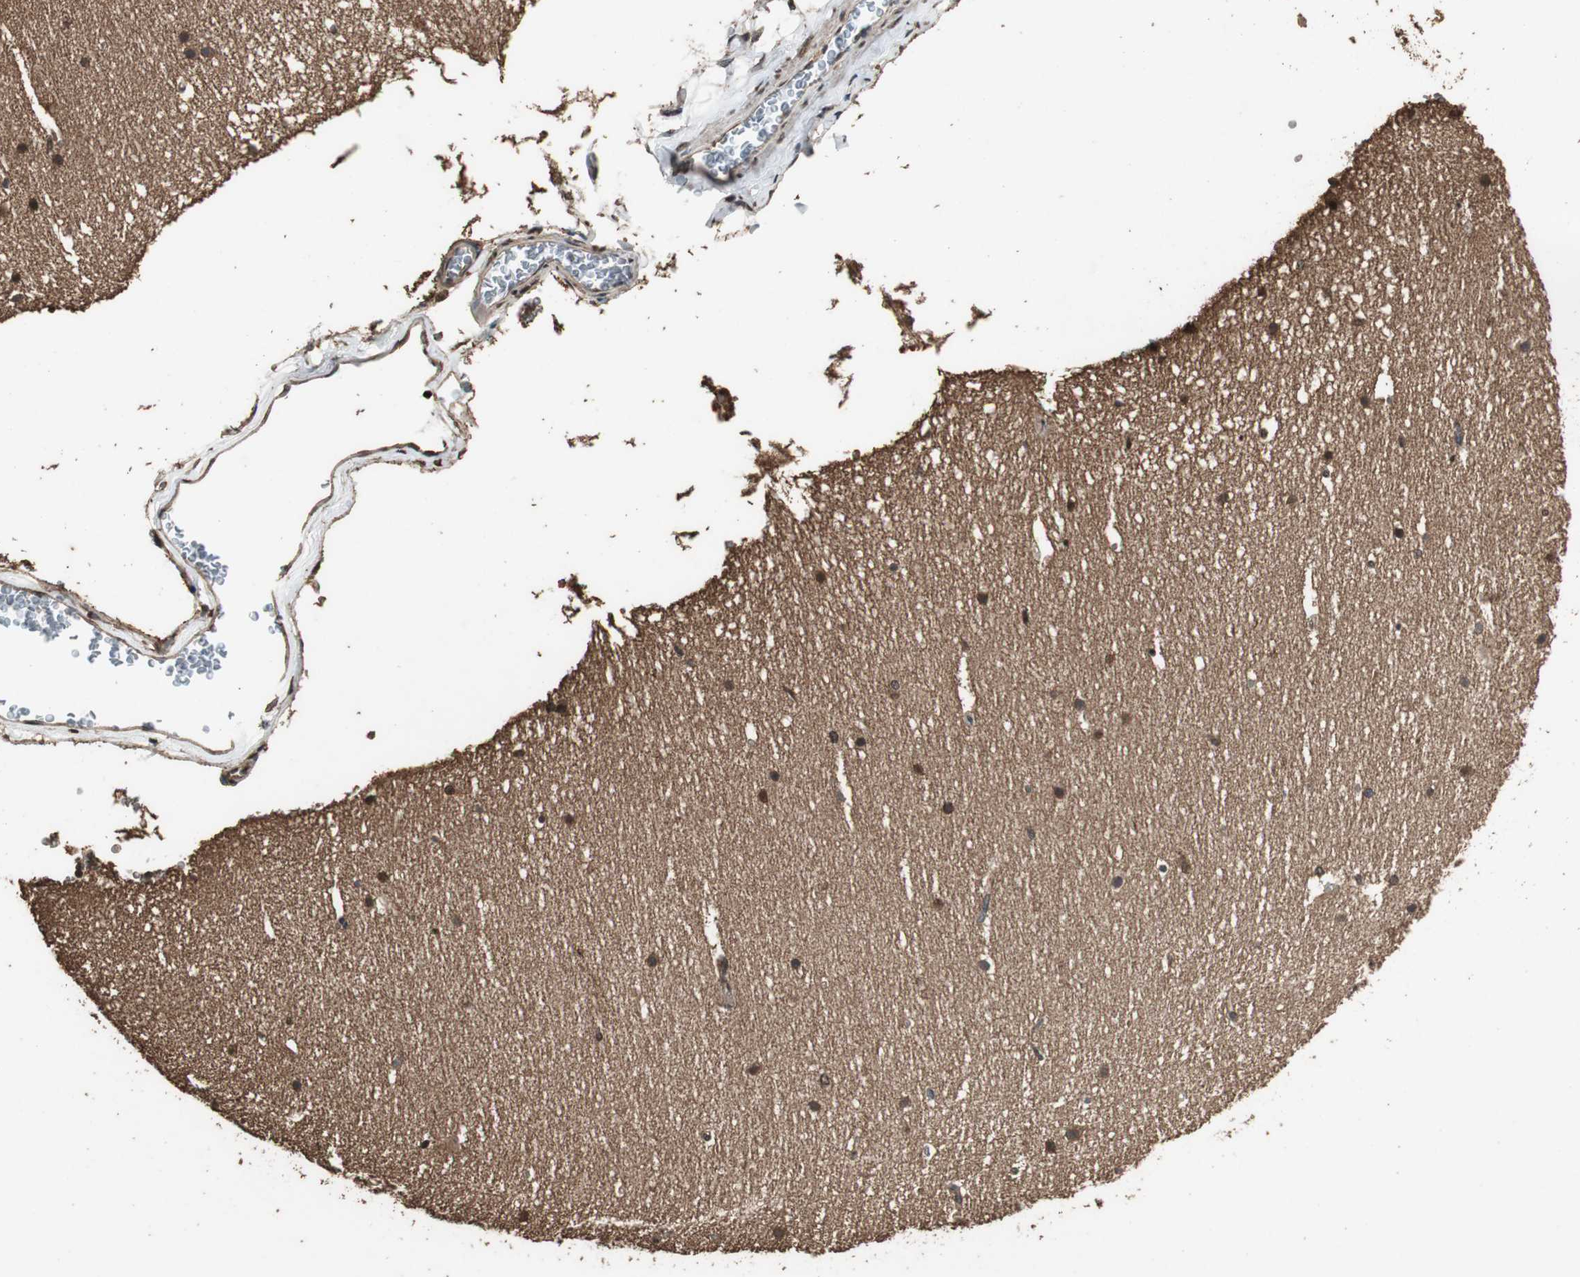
{"staining": {"intensity": "strong", "quantity": ">75%", "location": "nuclear"}, "tissue": "cerebellum", "cell_type": "Cells in molecular layer", "image_type": "normal", "snomed": [{"axis": "morphology", "description": "Normal tissue, NOS"}, {"axis": "topography", "description": "Cerebellum"}], "caption": "A histopathology image of cerebellum stained for a protein reveals strong nuclear brown staining in cells in molecular layer.", "gene": "PPP1R13B", "patient": {"sex": "female", "age": 19}}